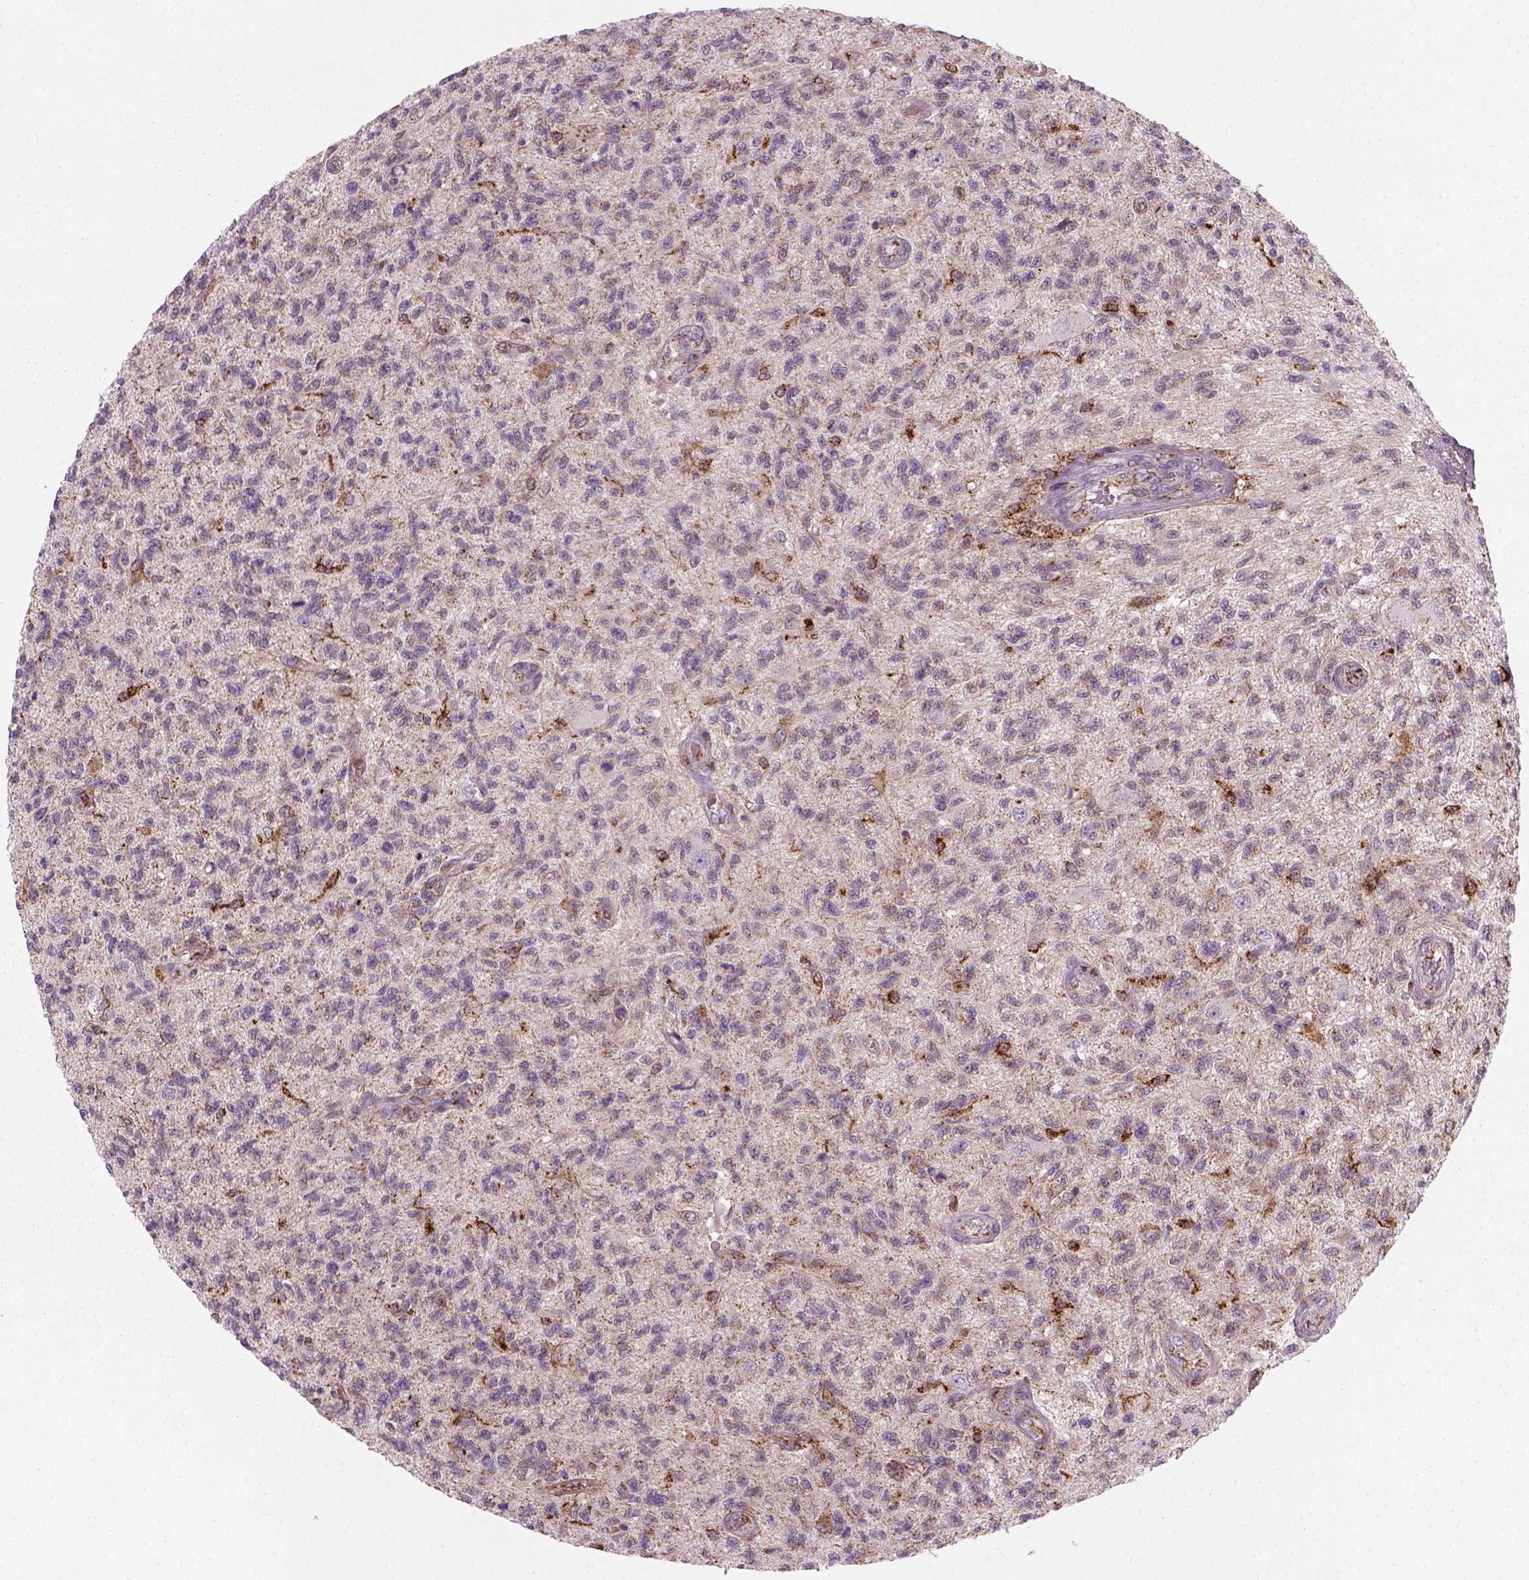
{"staining": {"intensity": "negative", "quantity": "none", "location": "none"}, "tissue": "glioma", "cell_type": "Tumor cells", "image_type": "cancer", "snomed": [{"axis": "morphology", "description": "Glioma, malignant, High grade"}, {"axis": "topography", "description": "Brain"}], "caption": "IHC histopathology image of glioma stained for a protein (brown), which displays no expression in tumor cells. (DAB (3,3'-diaminobenzidine) immunohistochemistry (IHC) with hematoxylin counter stain).", "gene": "NUDT16L1", "patient": {"sex": "male", "age": 56}}